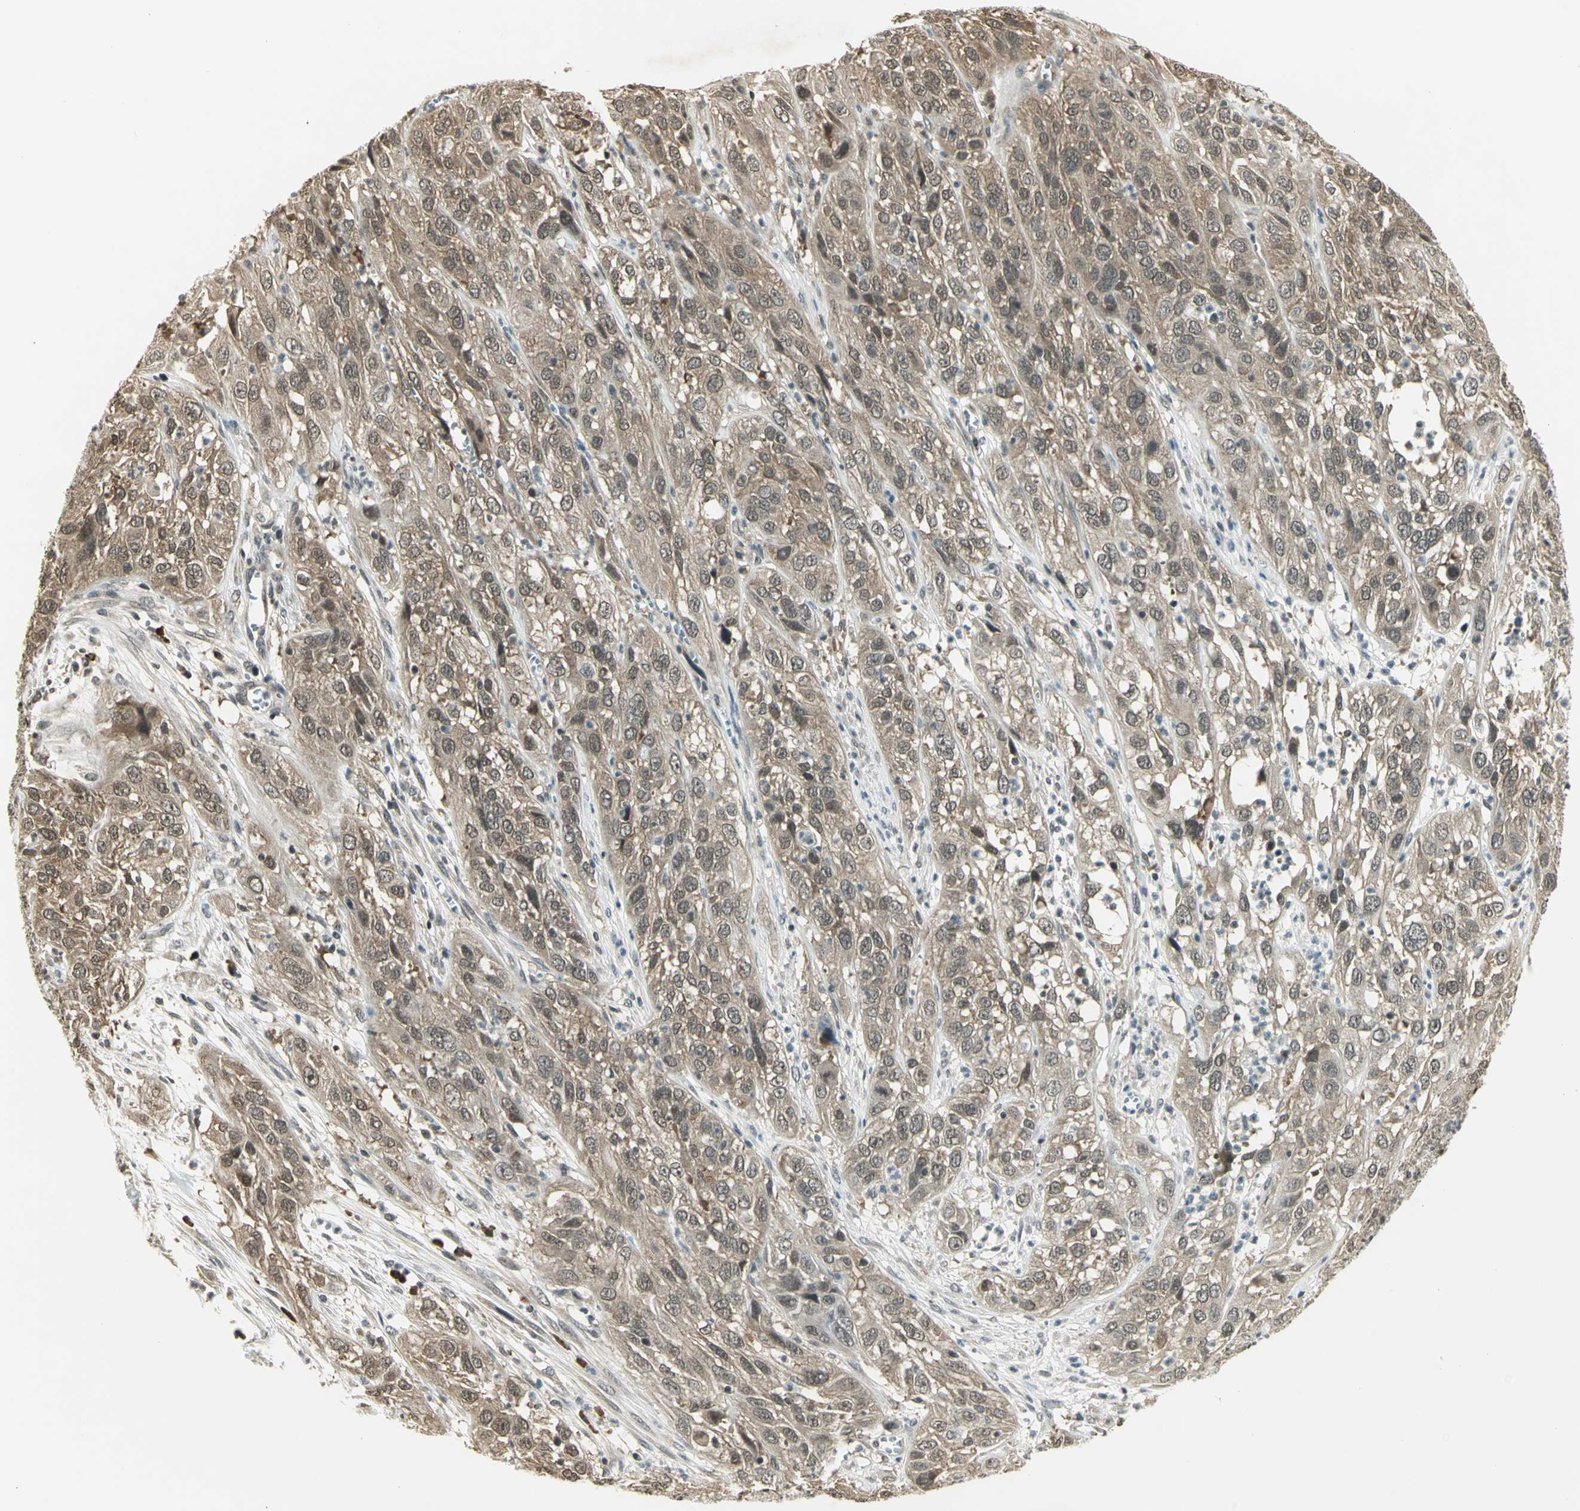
{"staining": {"intensity": "weak", "quantity": ">75%", "location": "cytoplasmic/membranous"}, "tissue": "cervical cancer", "cell_type": "Tumor cells", "image_type": "cancer", "snomed": [{"axis": "morphology", "description": "Squamous cell carcinoma, NOS"}, {"axis": "topography", "description": "Cervix"}], "caption": "Immunohistochemistry photomicrograph of neoplastic tissue: cervical cancer stained using immunohistochemistry shows low levels of weak protein expression localized specifically in the cytoplasmic/membranous of tumor cells, appearing as a cytoplasmic/membranous brown color.", "gene": "CDC34", "patient": {"sex": "female", "age": 32}}